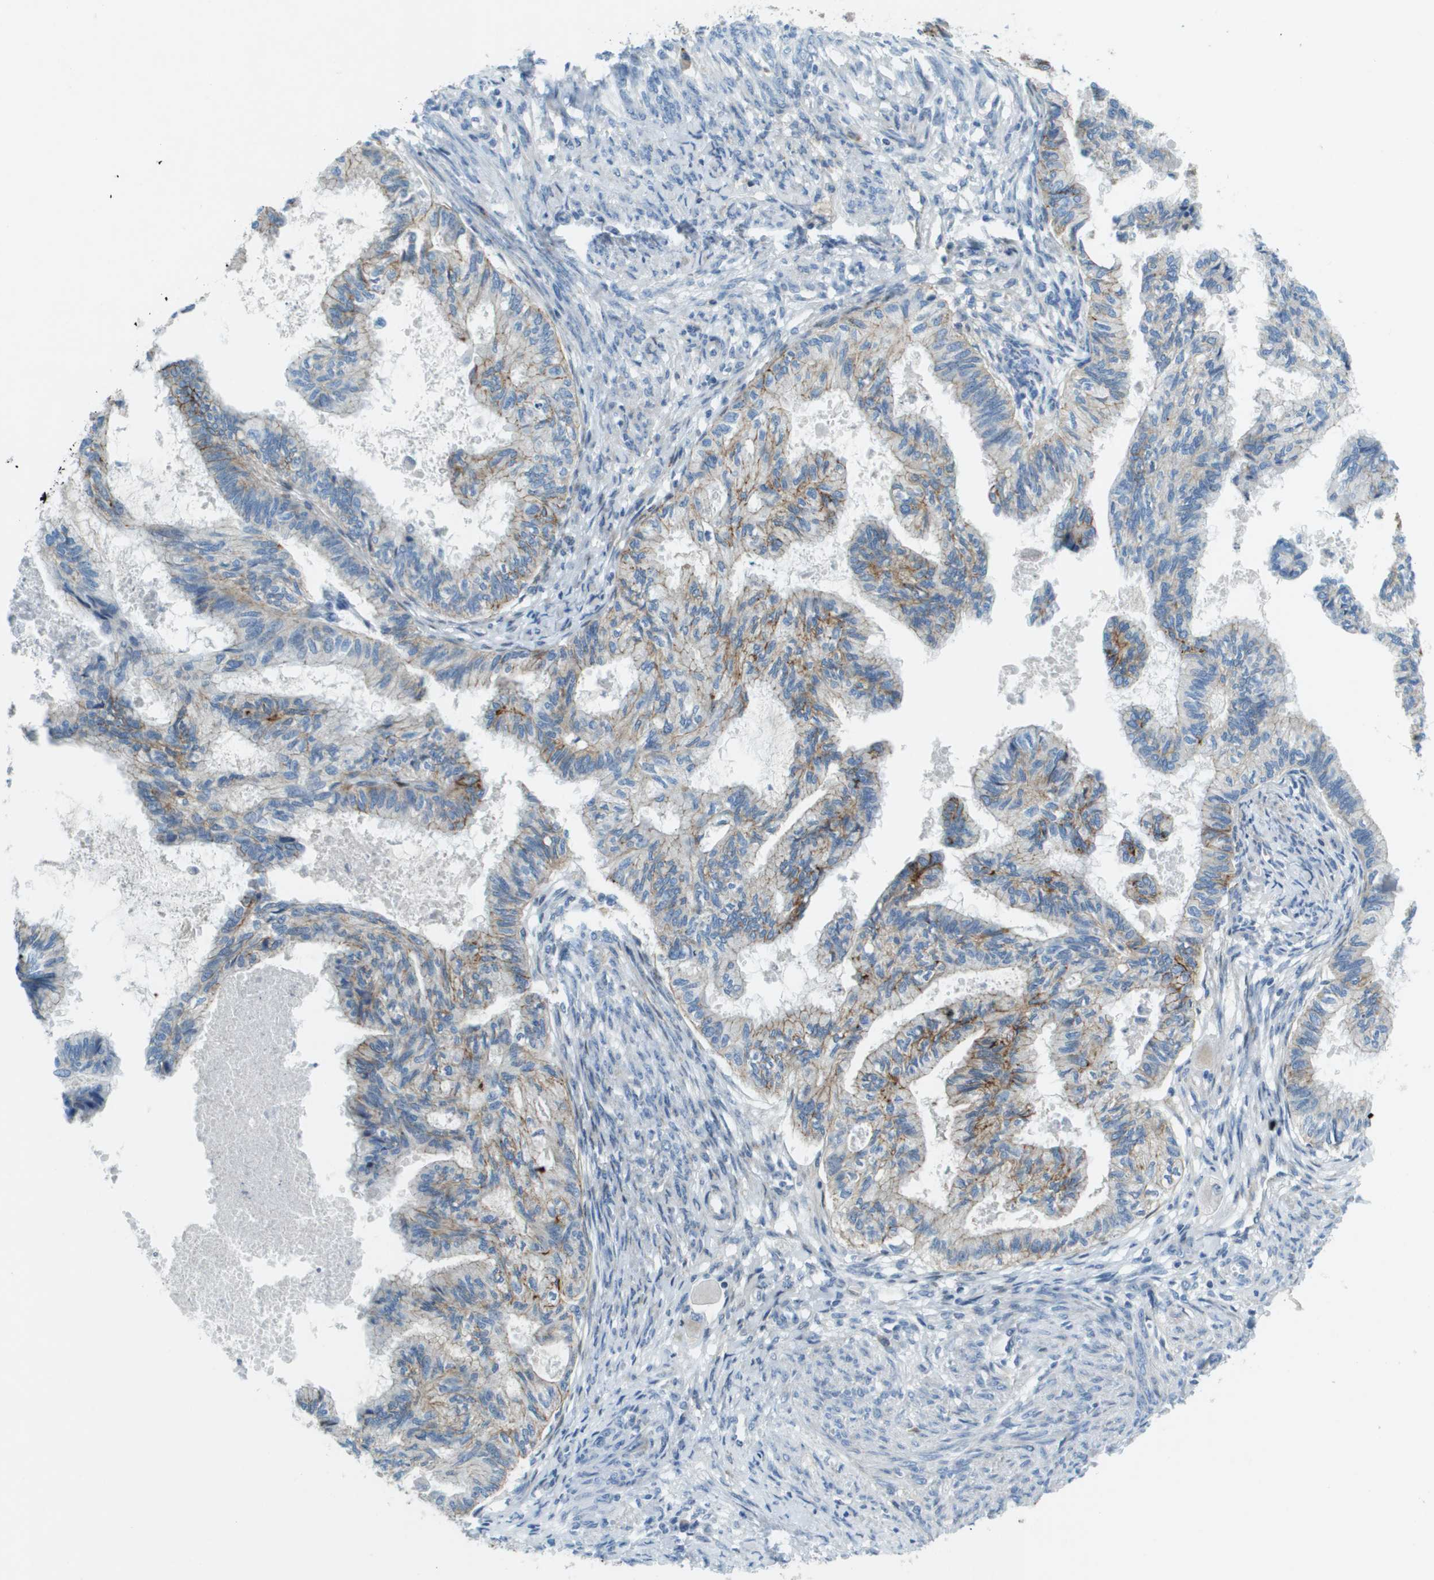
{"staining": {"intensity": "moderate", "quantity": "<25%", "location": "cytoplasmic/membranous"}, "tissue": "cervical cancer", "cell_type": "Tumor cells", "image_type": "cancer", "snomed": [{"axis": "morphology", "description": "Normal tissue, NOS"}, {"axis": "morphology", "description": "Adenocarcinoma, NOS"}, {"axis": "topography", "description": "Cervix"}, {"axis": "topography", "description": "Endometrium"}], "caption": "Immunohistochemistry image of neoplastic tissue: cervical cancer (adenocarcinoma) stained using IHC displays low levels of moderate protein expression localized specifically in the cytoplasmic/membranous of tumor cells, appearing as a cytoplasmic/membranous brown color.", "gene": "SDC1", "patient": {"sex": "female", "age": 86}}